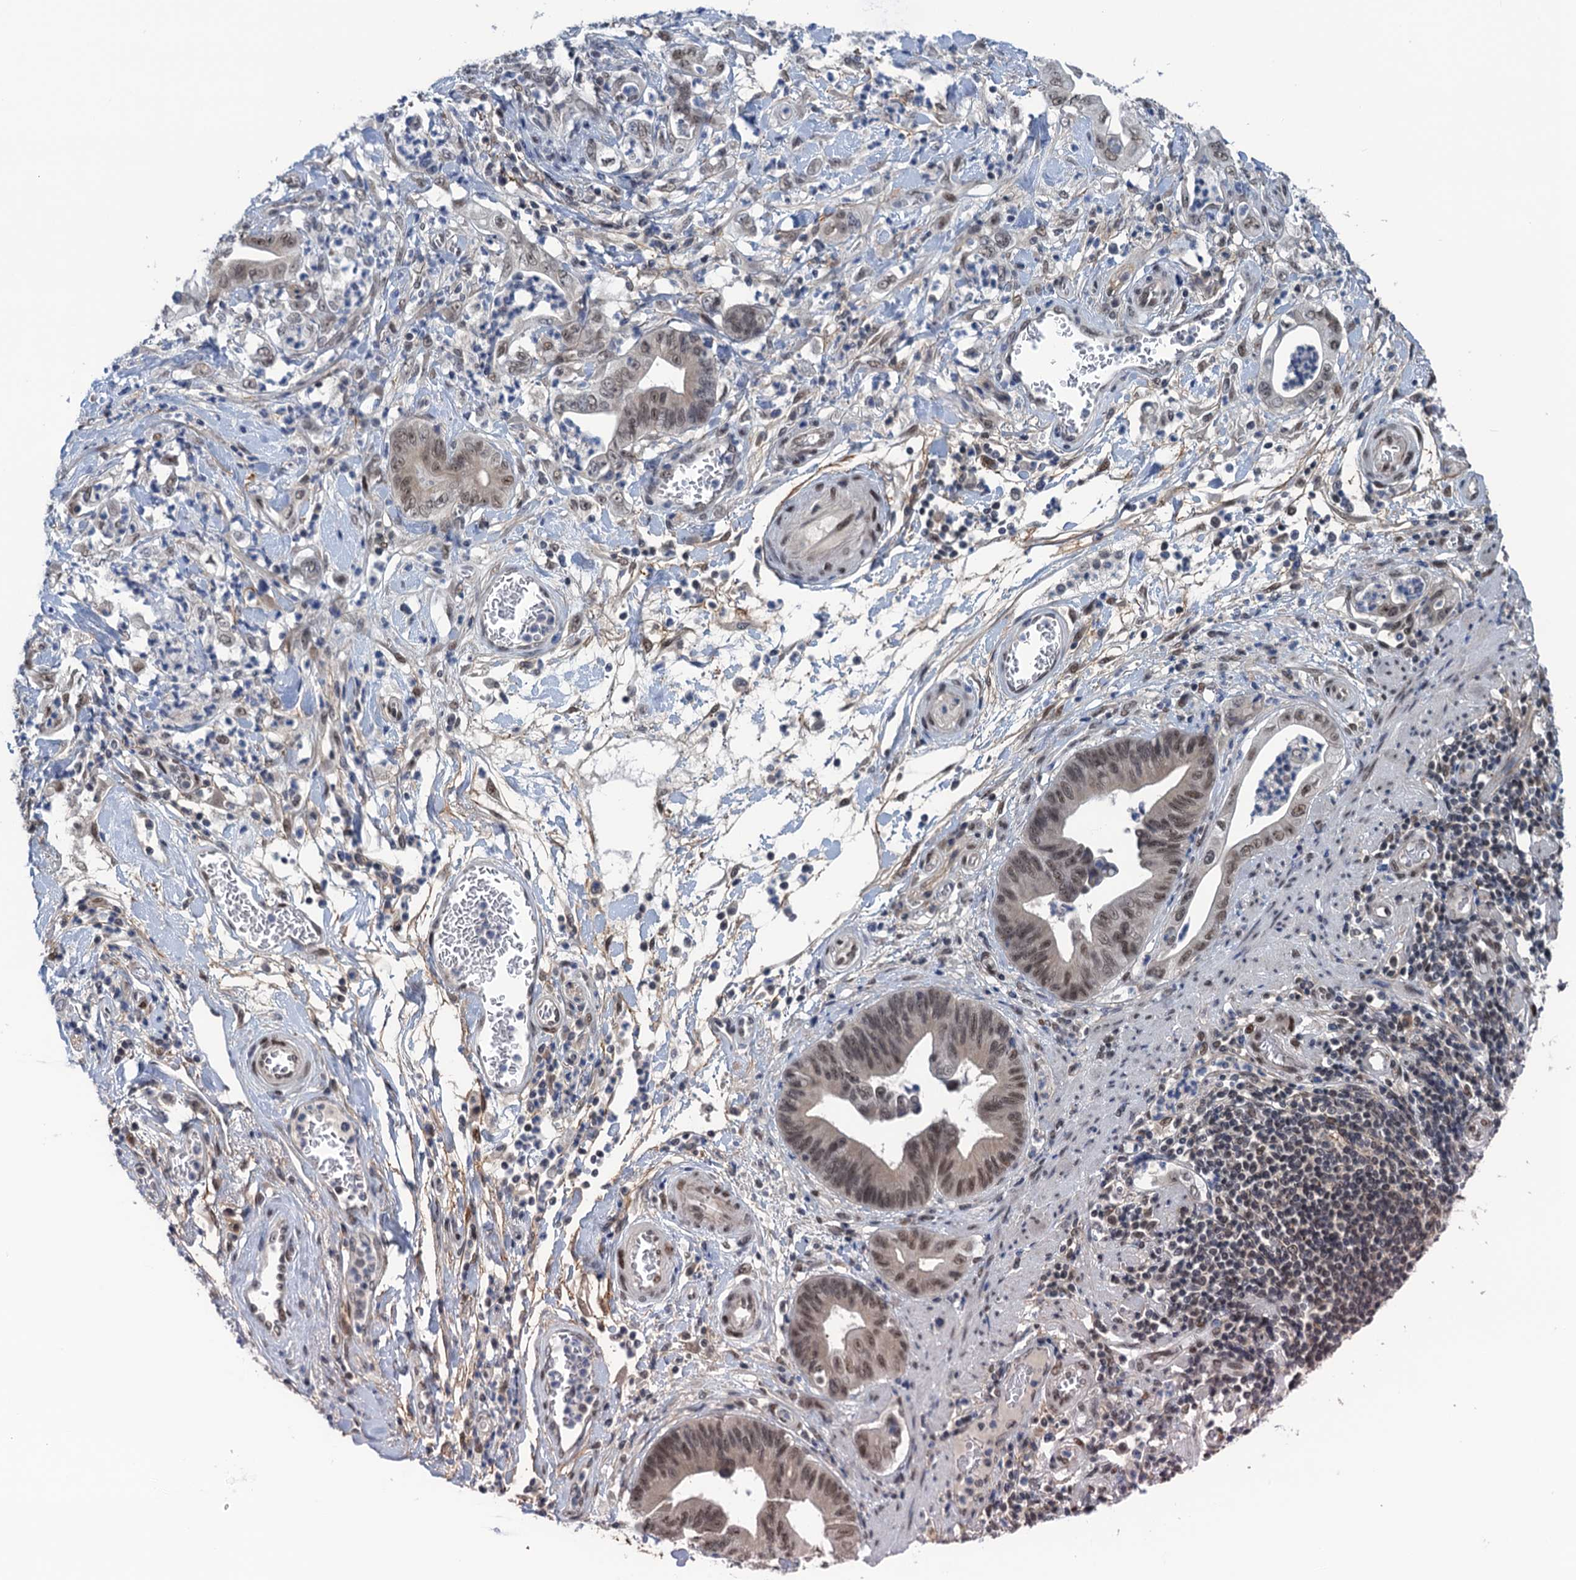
{"staining": {"intensity": "moderate", "quantity": ">75%", "location": "nuclear"}, "tissue": "stomach cancer", "cell_type": "Tumor cells", "image_type": "cancer", "snomed": [{"axis": "morphology", "description": "Adenocarcinoma, NOS"}, {"axis": "topography", "description": "Stomach"}], "caption": "Tumor cells display medium levels of moderate nuclear positivity in about >75% of cells in human stomach adenocarcinoma. (DAB (3,3'-diaminobenzidine) IHC with brightfield microscopy, high magnification).", "gene": "SAE1", "patient": {"sex": "female", "age": 73}}